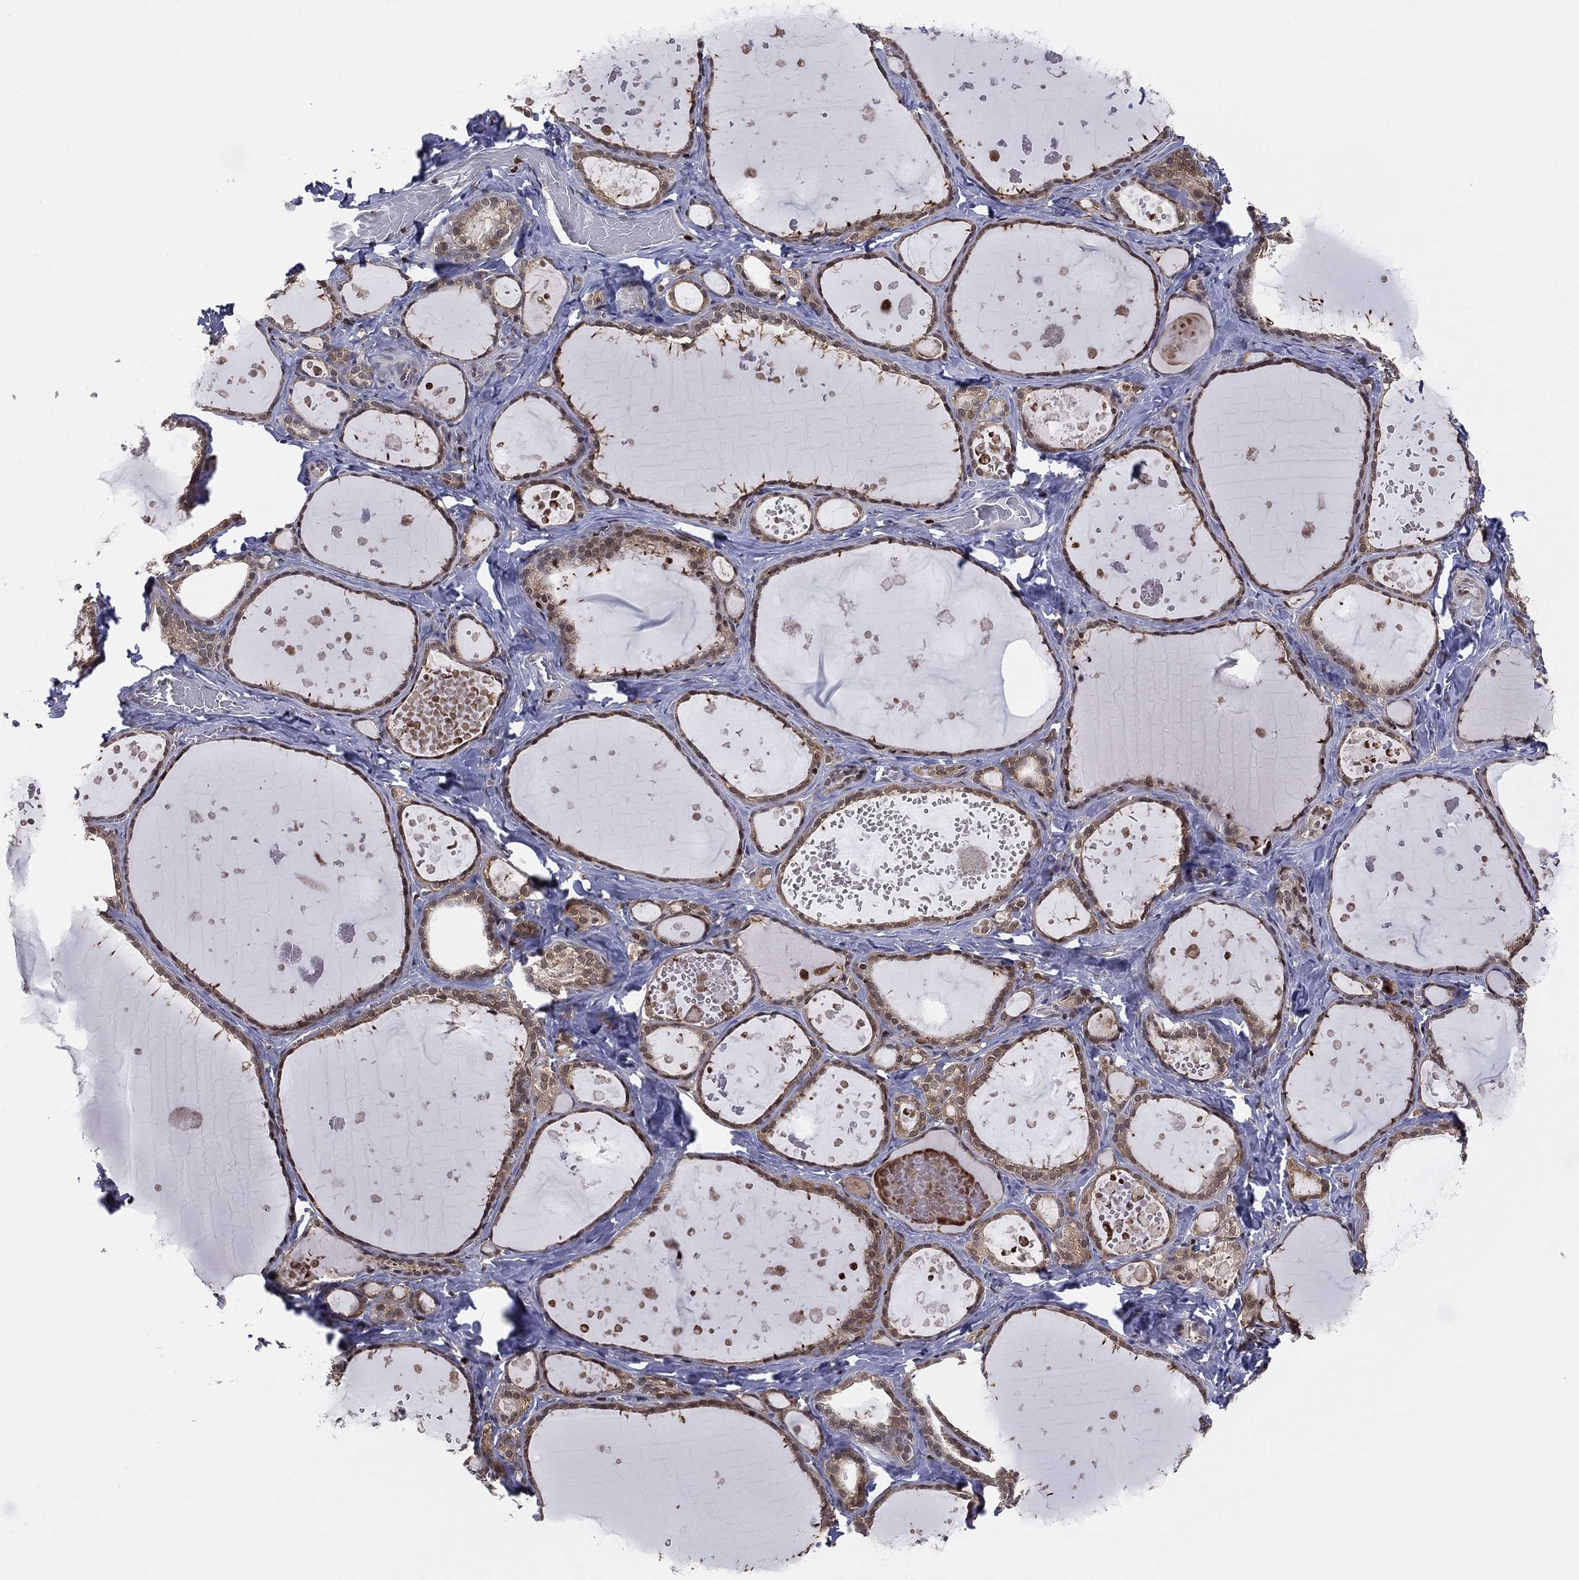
{"staining": {"intensity": "moderate", "quantity": "25%-75%", "location": "cytoplasmic/membranous,nuclear"}, "tissue": "thyroid gland", "cell_type": "Glandular cells", "image_type": "normal", "snomed": [{"axis": "morphology", "description": "Normal tissue, NOS"}, {"axis": "topography", "description": "Thyroid gland"}], "caption": "Thyroid gland stained with DAB immunohistochemistry shows medium levels of moderate cytoplasmic/membranous,nuclear expression in approximately 25%-75% of glandular cells.", "gene": "PSMA1", "patient": {"sex": "female", "age": 56}}